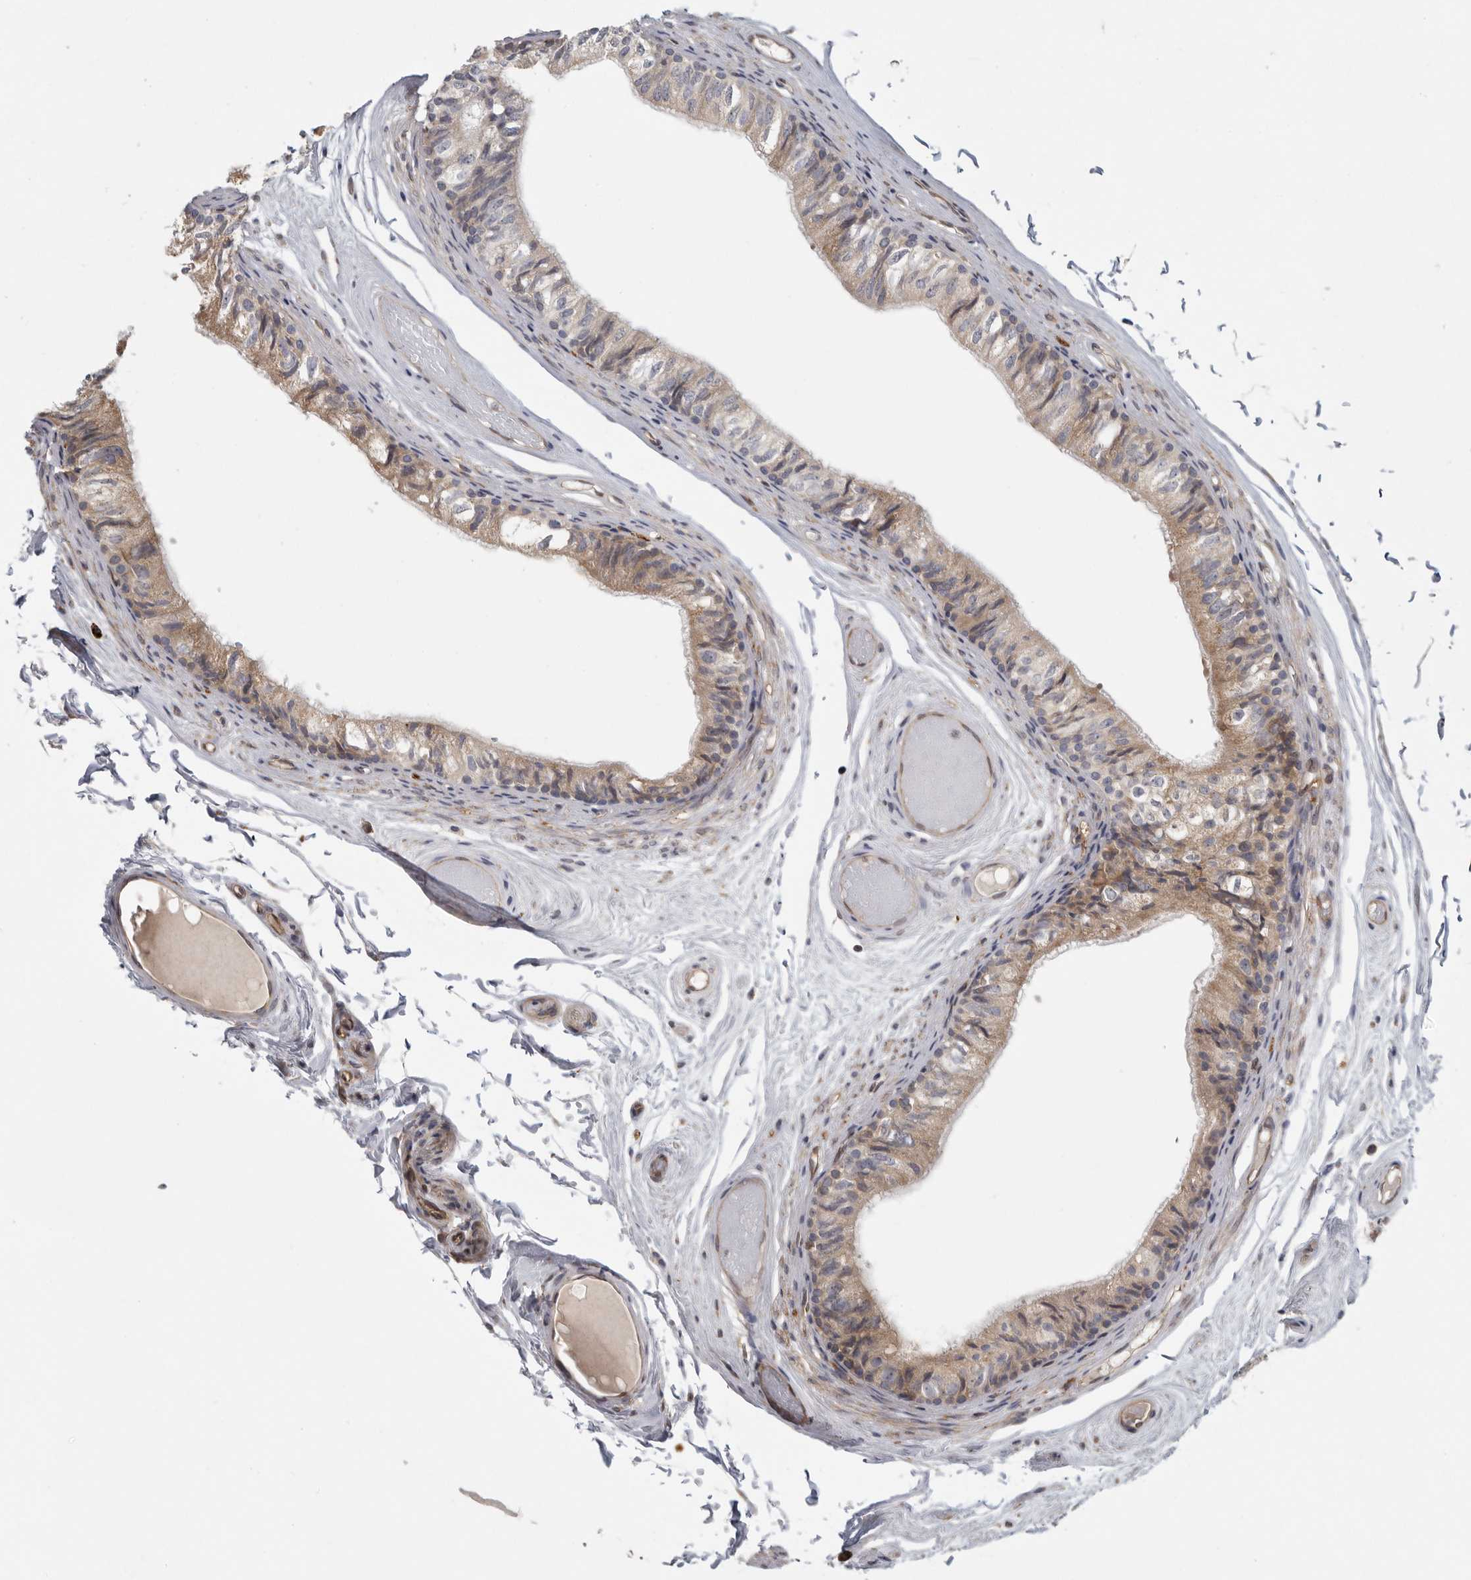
{"staining": {"intensity": "moderate", "quantity": ">75%", "location": "cytoplasmic/membranous"}, "tissue": "epididymis", "cell_type": "Glandular cells", "image_type": "normal", "snomed": [{"axis": "morphology", "description": "Normal tissue, NOS"}, {"axis": "topography", "description": "Epididymis"}], "caption": "Protein staining by immunohistochemistry (IHC) reveals moderate cytoplasmic/membranous positivity in about >75% of glandular cells in benign epididymis. (Brightfield microscopy of DAB IHC at high magnification).", "gene": "BCAP29", "patient": {"sex": "male", "age": 79}}